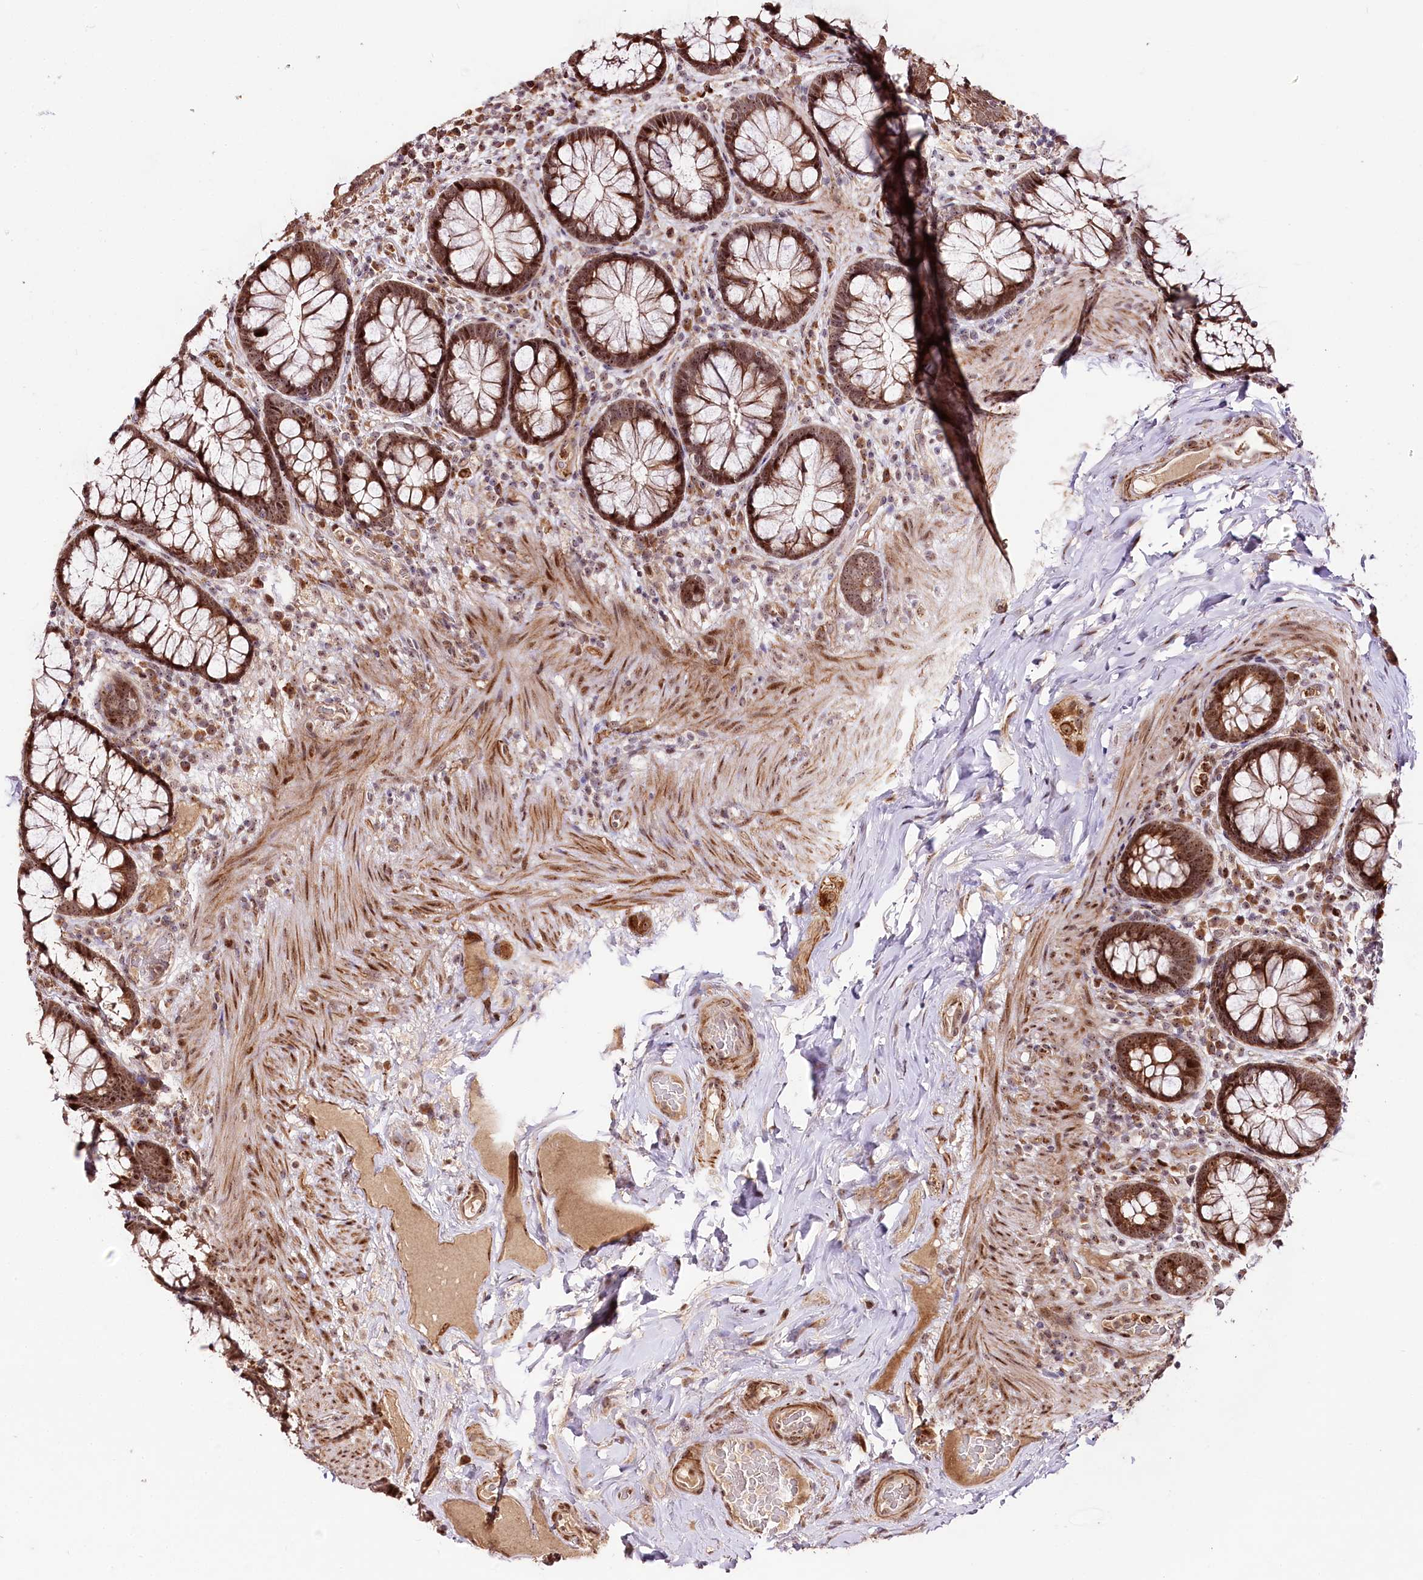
{"staining": {"intensity": "moderate", "quantity": ">75%", "location": "cytoplasmic/membranous,nuclear"}, "tissue": "rectum", "cell_type": "Glandular cells", "image_type": "normal", "snomed": [{"axis": "morphology", "description": "Normal tissue, NOS"}, {"axis": "topography", "description": "Rectum"}], "caption": "Normal rectum shows moderate cytoplasmic/membranous,nuclear positivity in about >75% of glandular cells, visualized by immunohistochemistry.", "gene": "DMP1", "patient": {"sex": "male", "age": 83}}